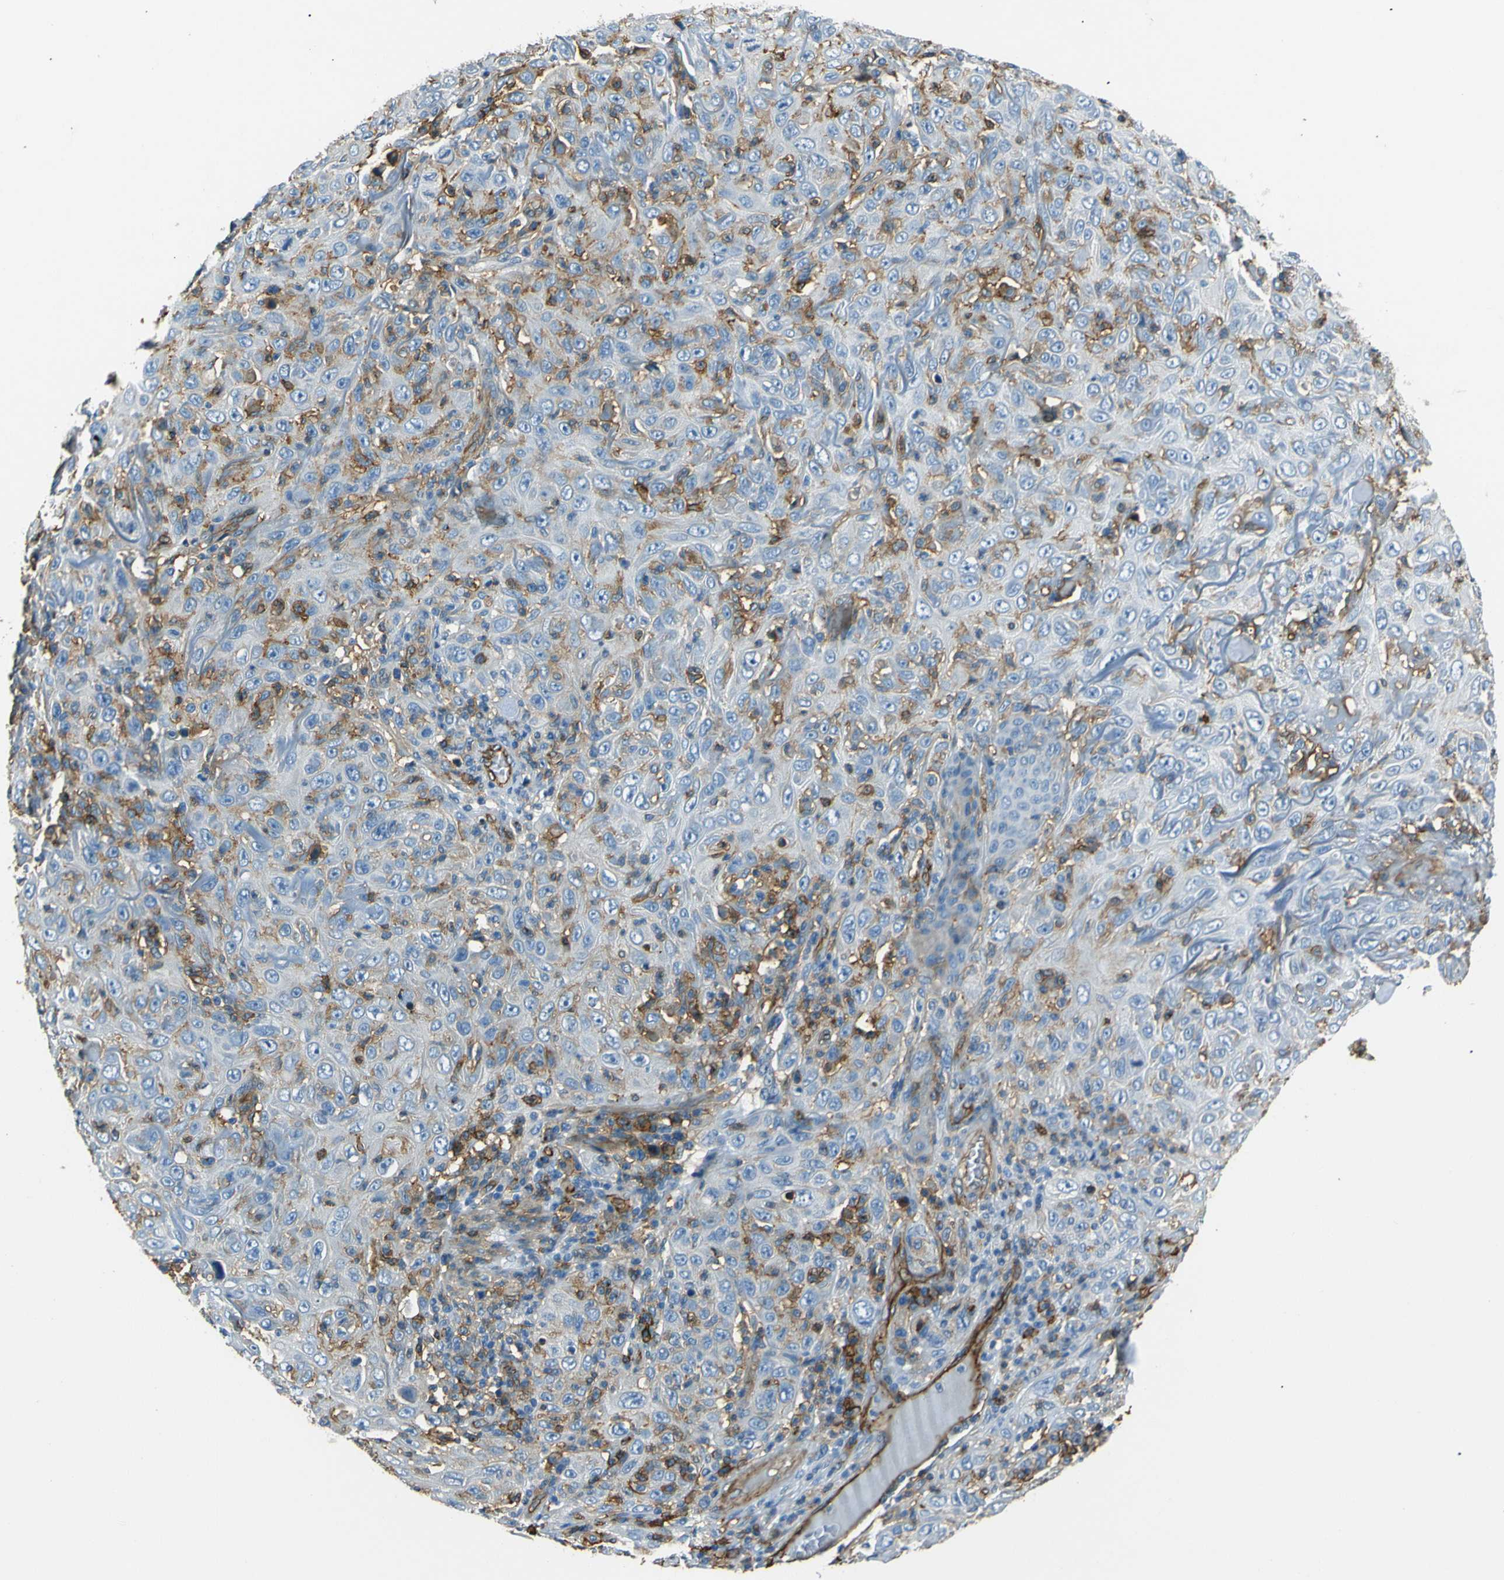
{"staining": {"intensity": "negative", "quantity": "none", "location": "none"}, "tissue": "skin cancer", "cell_type": "Tumor cells", "image_type": "cancer", "snomed": [{"axis": "morphology", "description": "Squamous cell carcinoma, NOS"}, {"axis": "topography", "description": "Skin"}], "caption": "Immunohistochemical staining of human squamous cell carcinoma (skin) reveals no significant expression in tumor cells.", "gene": "ENTPD1", "patient": {"sex": "female", "age": 88}}